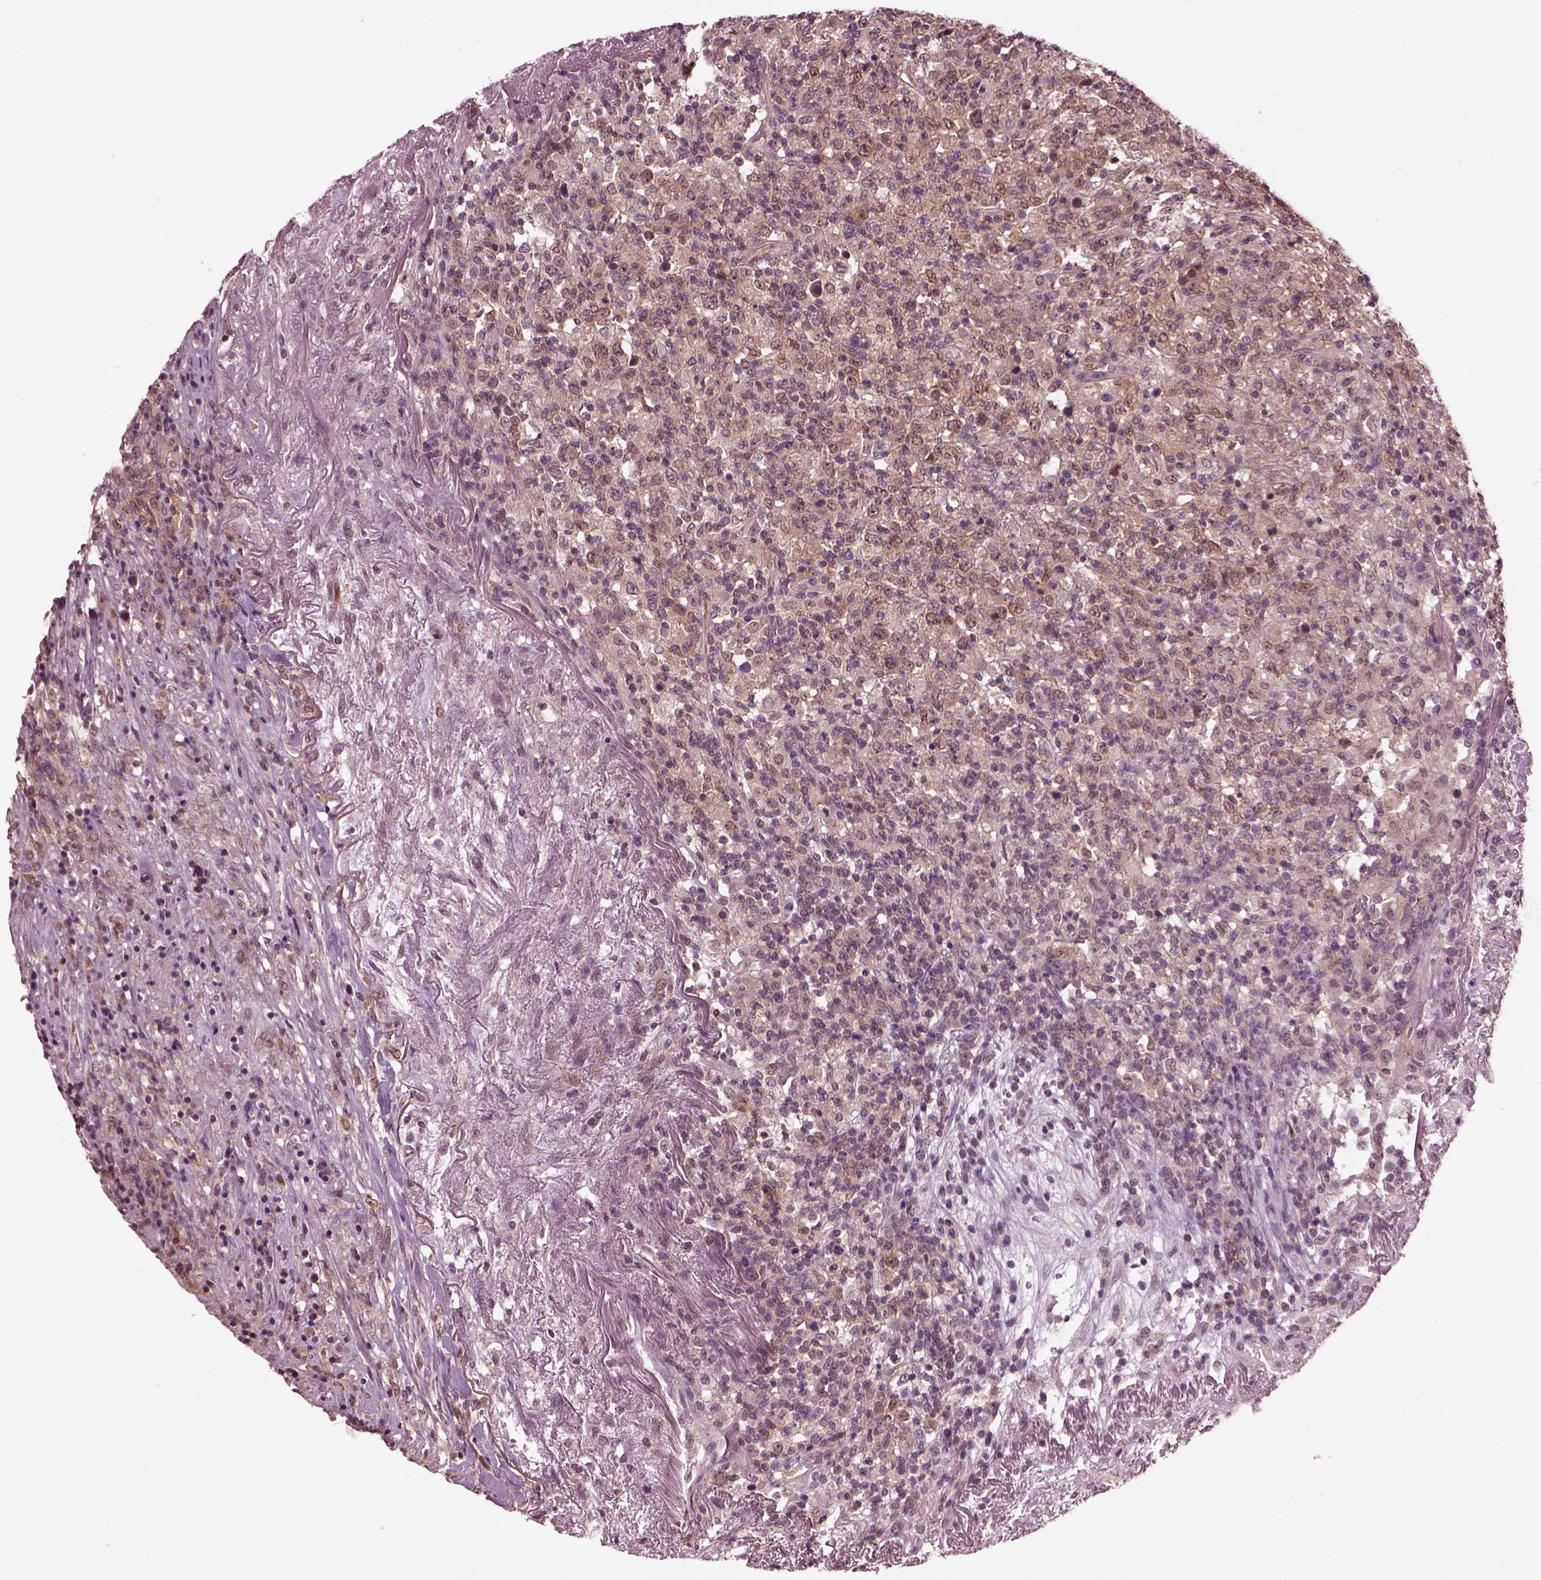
{"staining": {"intensity": "weak", "quantity": ">75%", "location": "cytoplasmic/membranous"}, "tissue": "lymphoma", "cell_type": "Tumor cells", "image_type": "cancer", "snomed": [{"axis": "morphology", "description": "Malignant lymphoma, non-Hodgkin's type, High grade"}, {"axis": "topography", "description": "Lung"}], "caption": "Immunohistochemistry (IHC) histopathology image of high-grade malignant lymphoma, non-Hodgkin's type stained for a protein (brown), which demonstrates low levels of weak cytoplasmic/membranous expression in approximately >75% of tumor cells.", "gene": "SRI", "patient": {"sex": "male", "age": 79}}